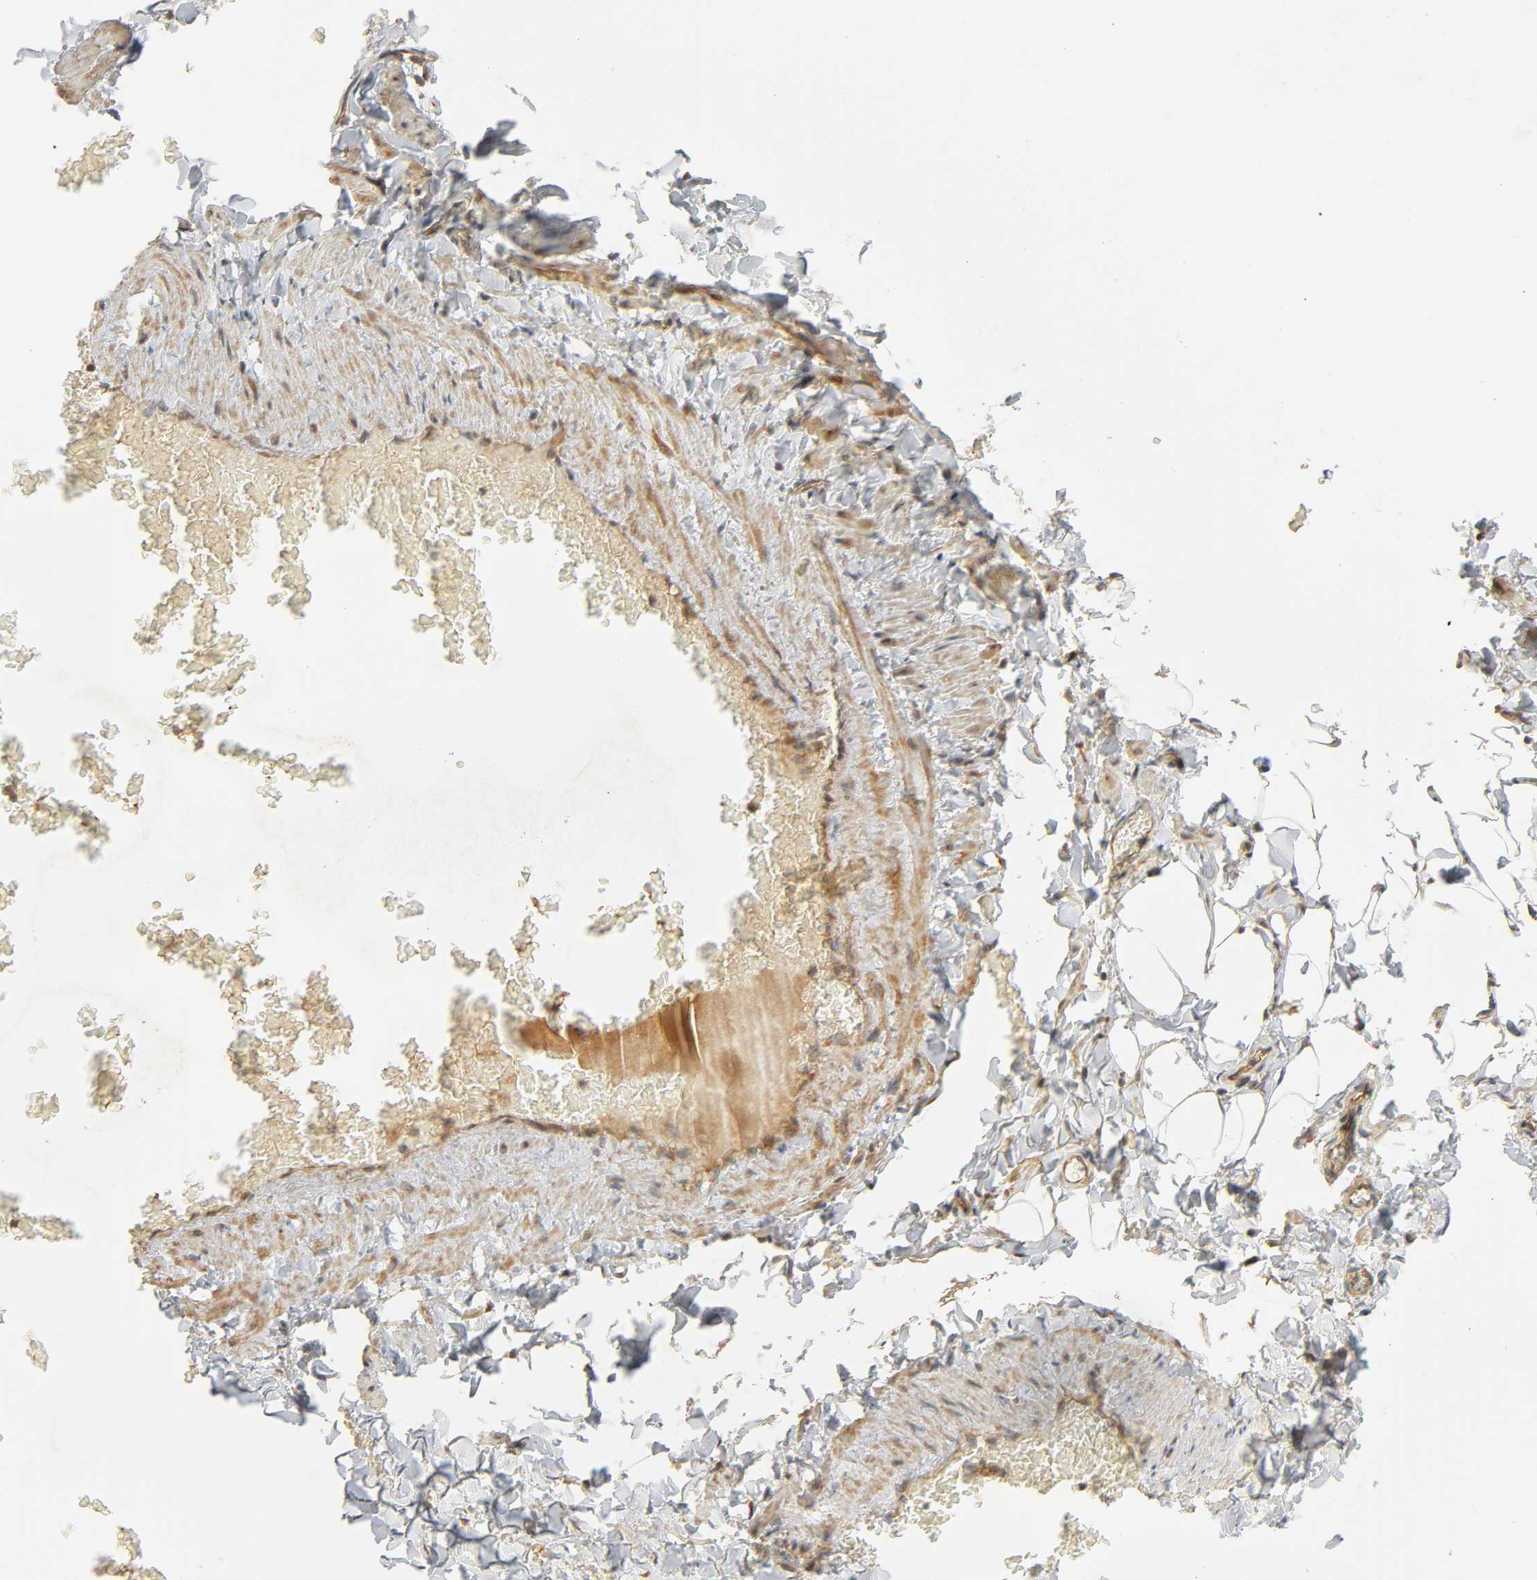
{"staining": {"intensity": "weak", "quantity": ">75%", "location": "cytoplasmic/membranous"}, "tissue": "adipose tissue", "cell_type": "Adipocytes", "image_type": "normal", "snomed": [{"axis": "morphology", "description": "Normal tissue, NOS"}, {"axis": "topography", "description": "Vascular tissue"}], "caption": "This is an image of immunohistochemistry (IHC) staining of normal adipose tissue, which shows weak positivity in the cytoplasmic/membranous of adipocytes.", "gene": "SGSM1", "patient": {"sex": "male", "age": 41}}